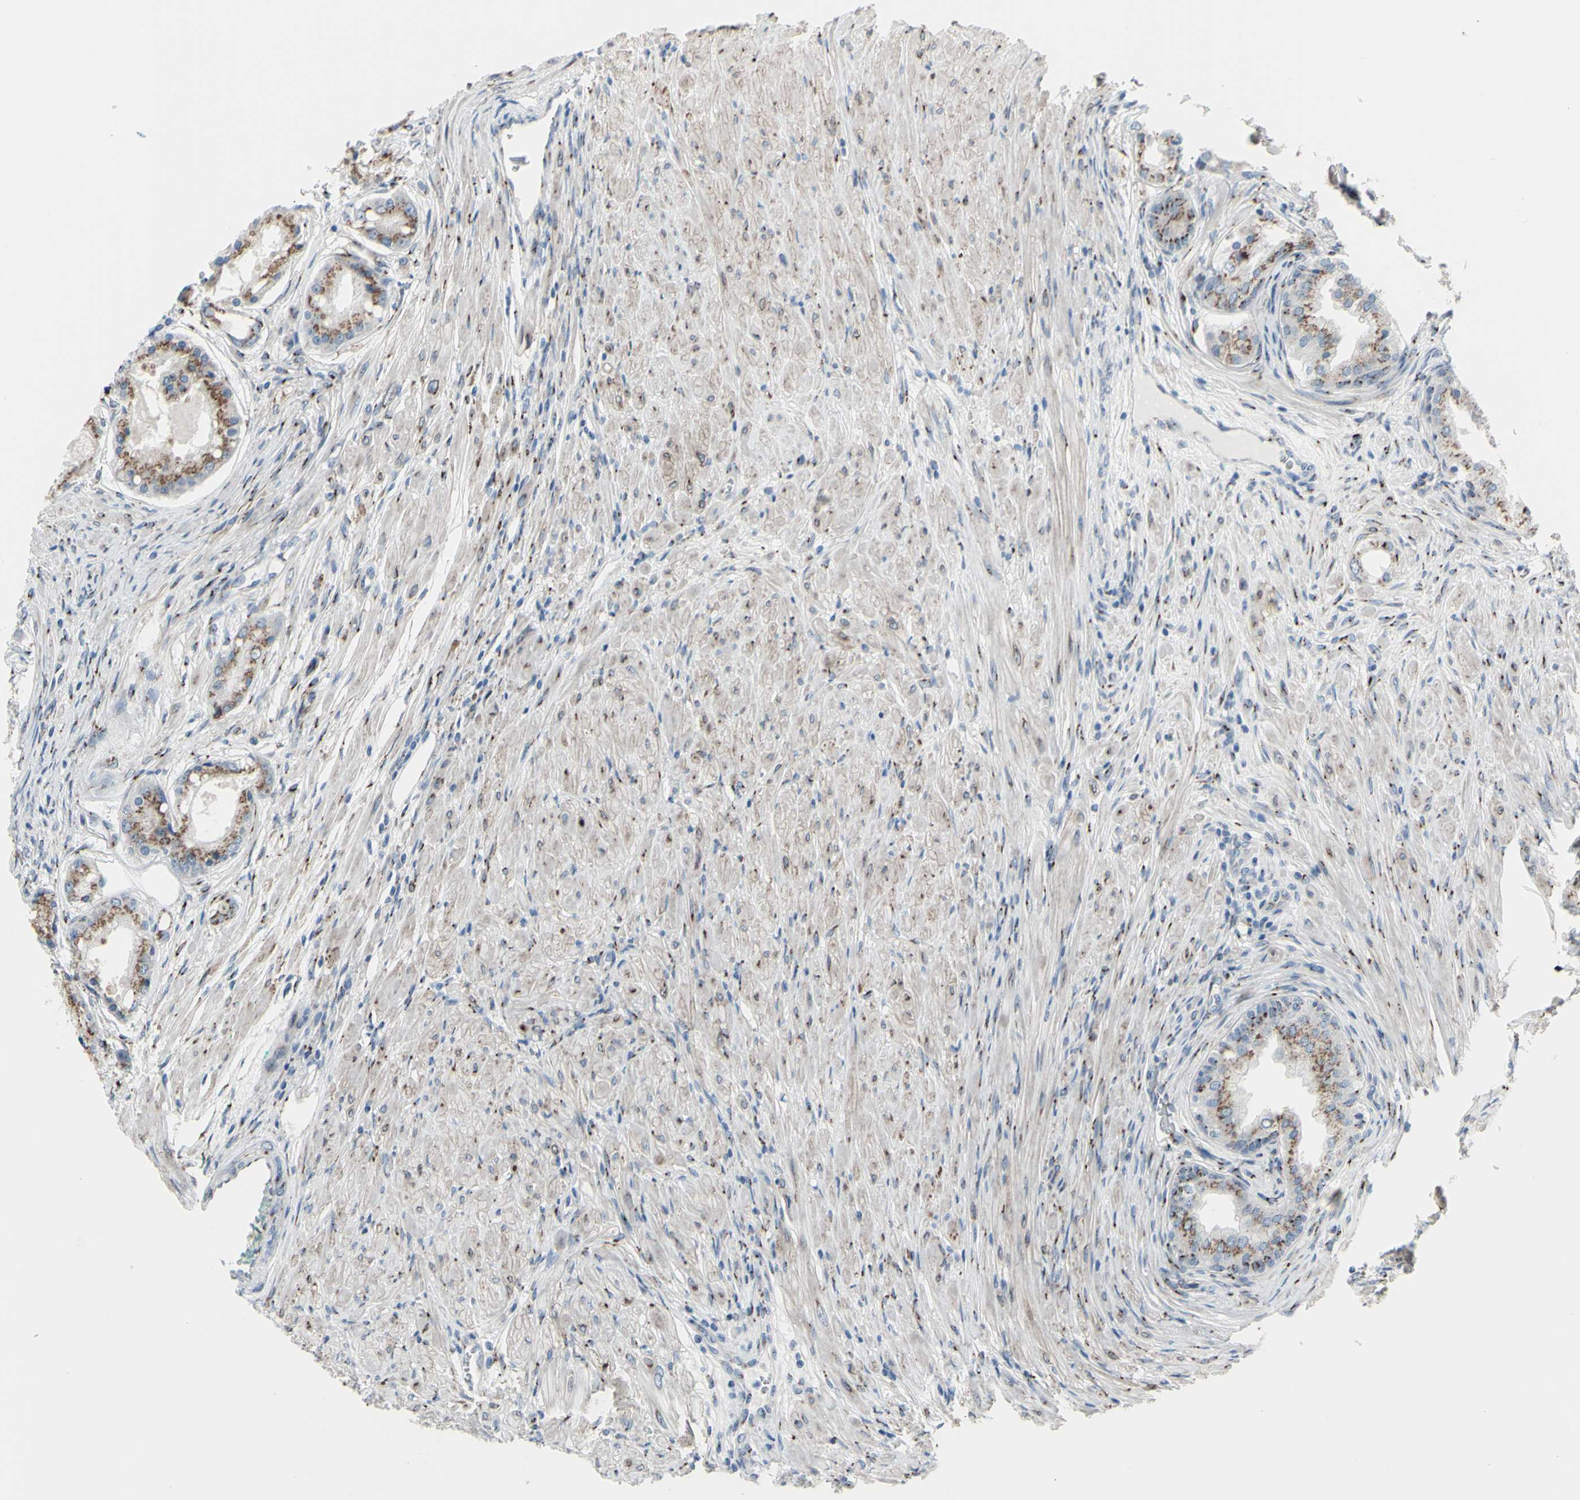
{"staining": {"intensity": "moderate", "quantity": ">75%", "location": "cytoplasmic/membranous"}, "tissue": "prostate cancer", "cell_type": "Tumor cells", "image_type": "cancer", "snomed": [{"axis": "morphology", "description": "Adenocarcinoma, High grade"}, {"axis": "topography", "description": "Prostate"}], "caption": "Immunohistochemistry (IHC) photomicrograph of human prostate cancer (adenocarcinoma (high-grade)) stained for a protein (brown), which displays medium levels of moderate cytoplasmic/membranous staining in approximately >75% of tumor cells.", "gene": "GLG1", "patient": {"sex": "male", "age": 59}}